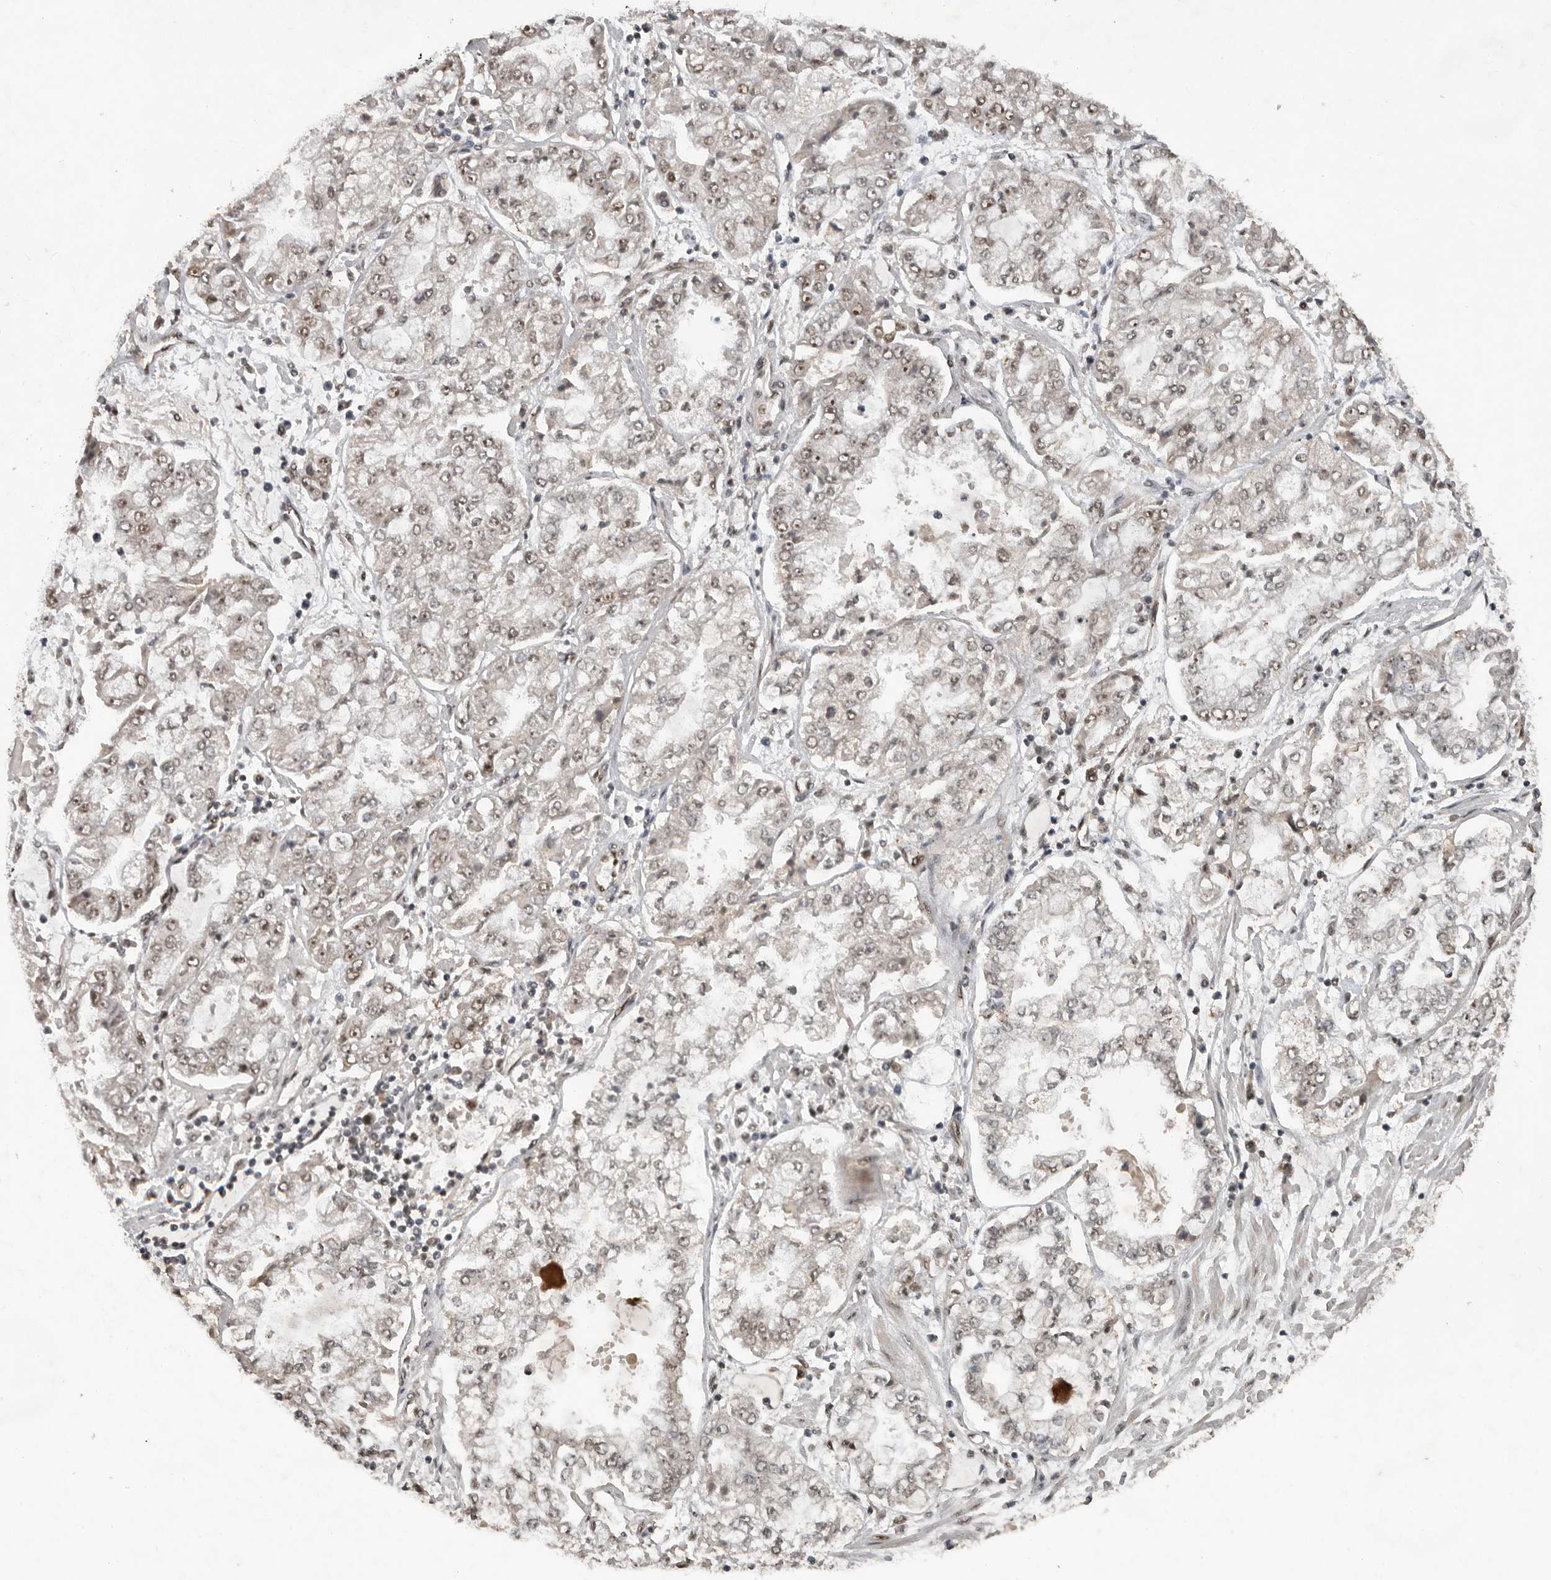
{"staining": {"intensity": "weak", "quantity": ">75%", "location": "nuclear"}, "tissue": "stomach cancer", "cell_type": "Tumor cells", "image_type": "cancer", "snomed": [{"axis": "morphology", "description": "Adenocarcinoma, NOS"}, {"axis": "topography", "description": "Stomach"}], "caption": "Human adenocarcinoma (stomach) stained with a brown dye exhibits weak nuclear positive expression in approximately >75% of tumor cells.", "gene": "CDC27", "patient": {"sex": "male", "age": 76}}